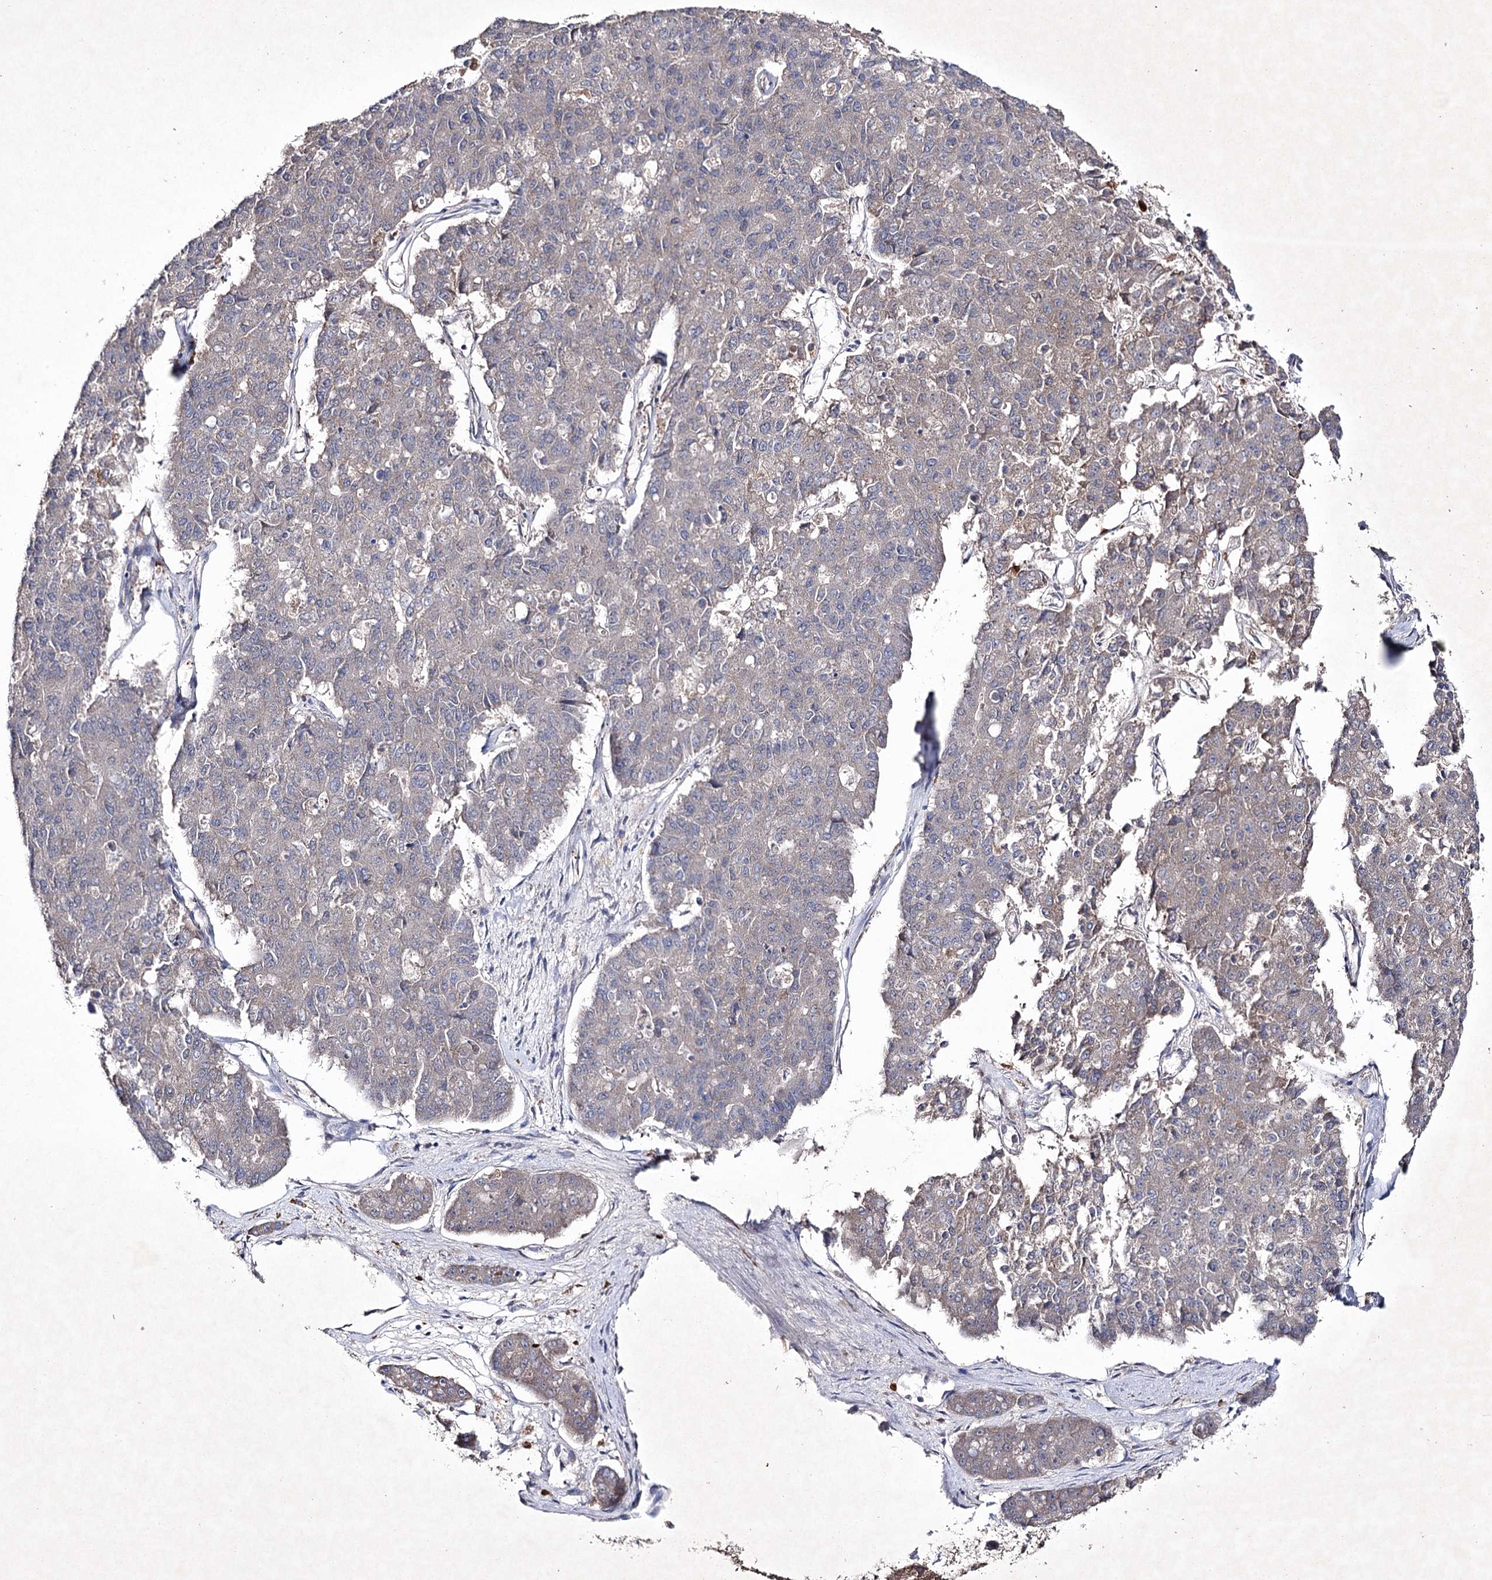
{"staining": {"intensity": "weak", "quantity": "<25%", "location": "cytoplasmic/membranous"}, "tissue": "pancreatic cancer", "cell_type": "Tumor cells", "image_type": "cancer", "snomed": [{"axis": "morphology", "description": "Adenocarcinoma, NOS"}, {"axis": "topography", "description": "Pancreas"}], "caption": "A histopathology image of adenocarcinoma (pancreatic) stained for a protein demonstrates no brown staining in tumor cells.", "gene": "SEMA4G", "patient": {"sex": "male", "age": 50}}